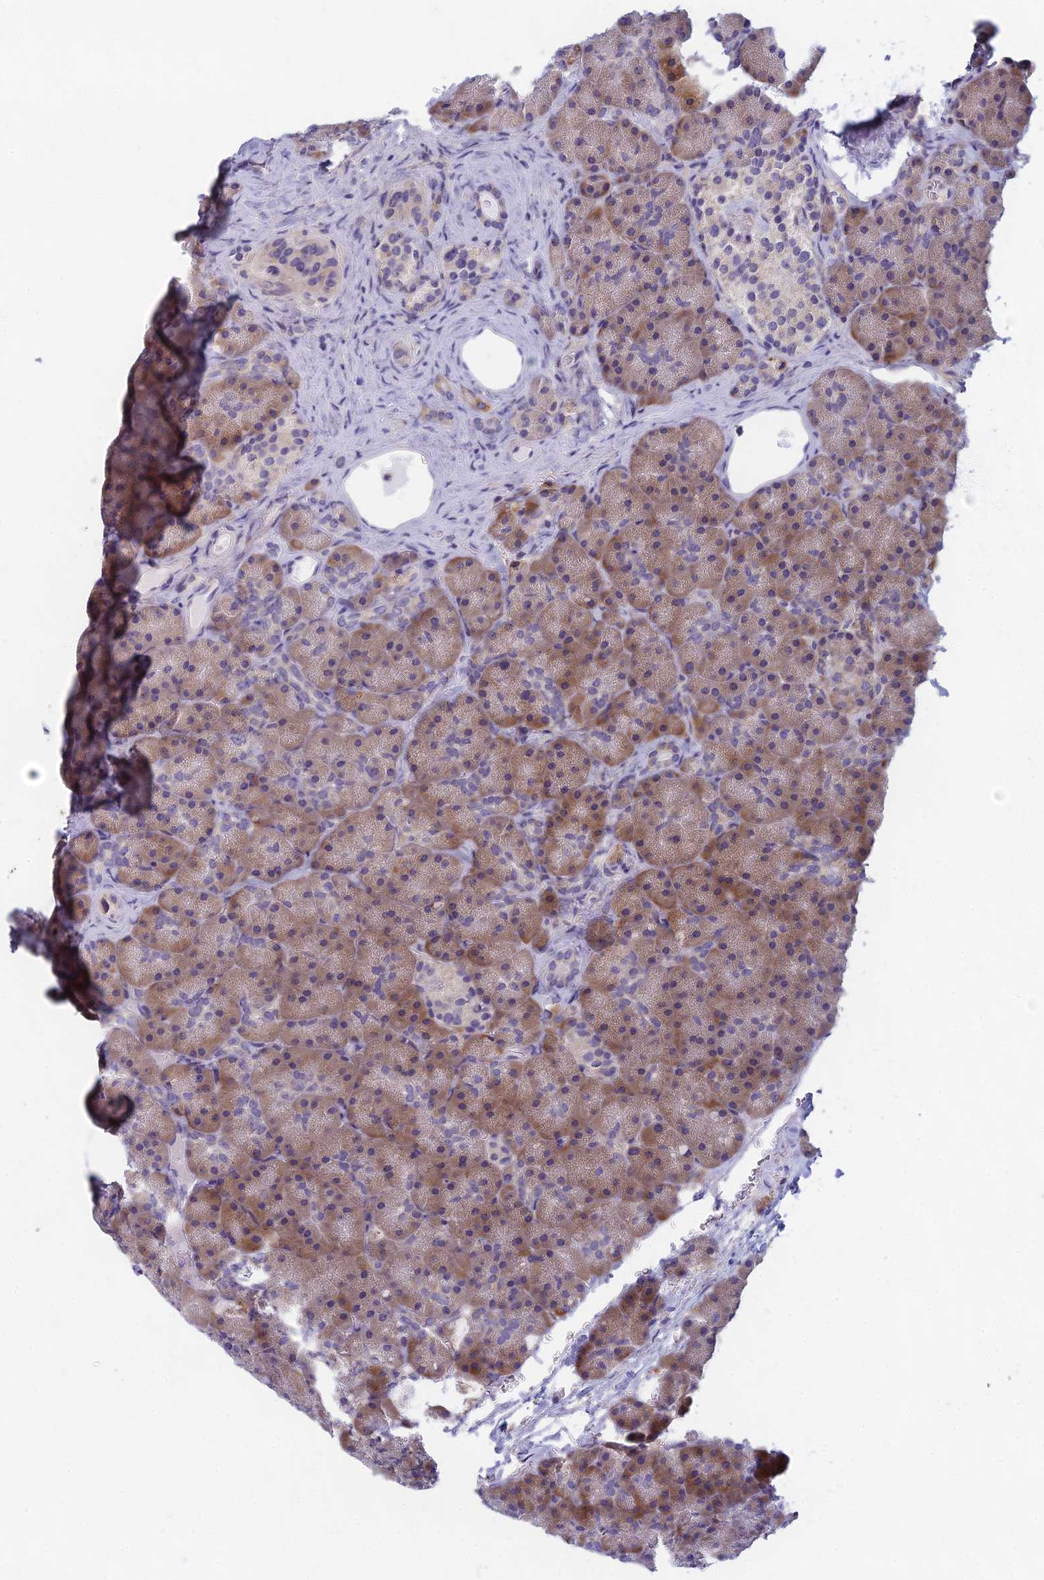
{"staining": {"intensity": "moderate", "quantity": "<25%", "location": "cytoplasmic/membranous"}, "tissue": "pancreas", "cell_type": "Exocrine glandular cells", "image_type": "normal", "snomed": [{"axis": "morphology", "description": "Normal tissue, NOS"}, {"axis": "topography", "description": "Pancreas"}], "caption": "The image shows immunohistochemical staining of normal pancreas. There is moderate cytoplasmic/membranous staining is appreciated in about <25% of exocrine glandular cells.", "gene": "DDX51", "patient": {"sex": "male", "age": 36}}